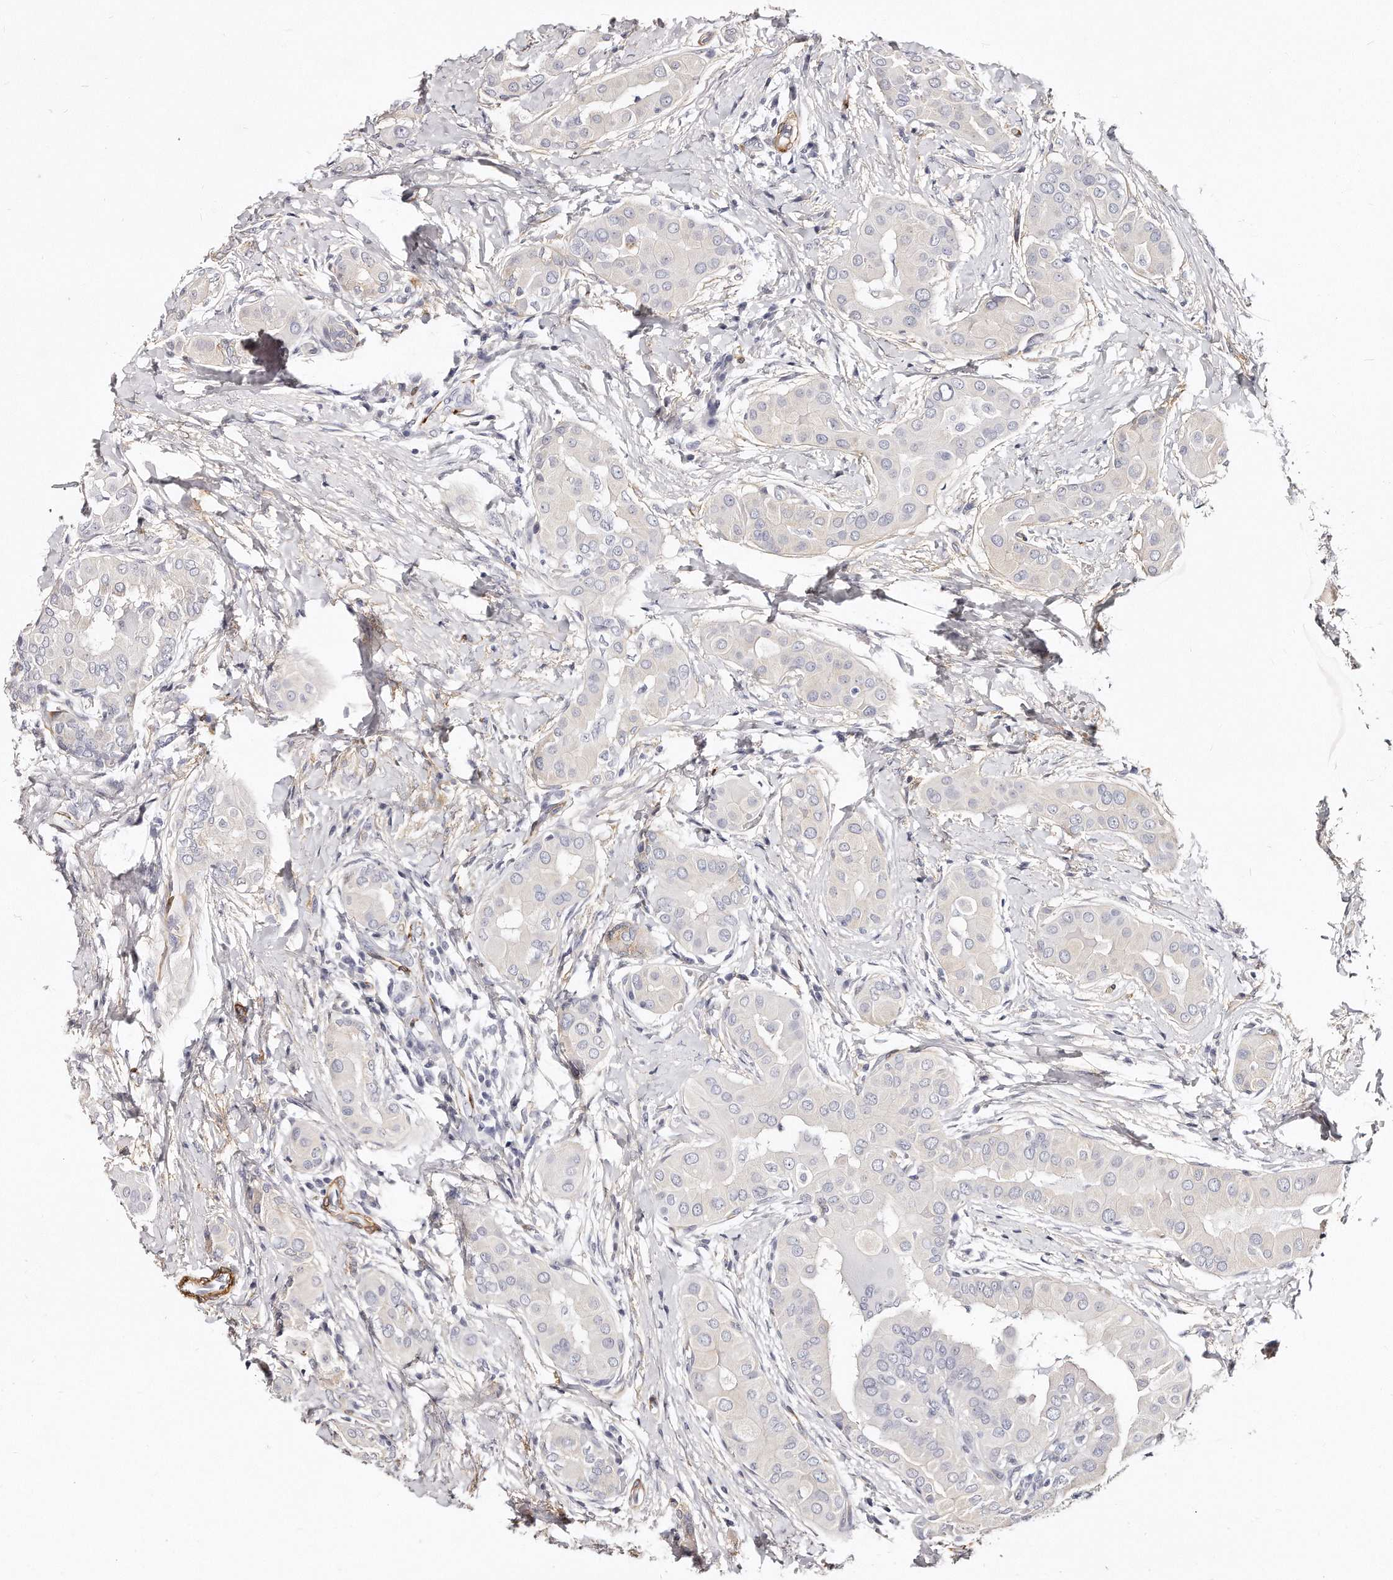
{"staining": {"intensity": "negative", "quantity": "none", "location": "none"}, "tissue": "thyroid cancer", "cell_type": "Tumor cells", "image_type": "cancer", "snomed": [{"axis": "morphology", "description": "Papillary adenocarcinoma, NOS"}, {"axis": "topography", "description": "Thyroid gland"}], "caption": "This is an immunohistochemistry histopathology image of thyroid cancer (papillary adenocarcinoma). There is no positivity in tumor cells.", "gene": "LMOD1", "patient": {"sex": "male", "age": 33}}